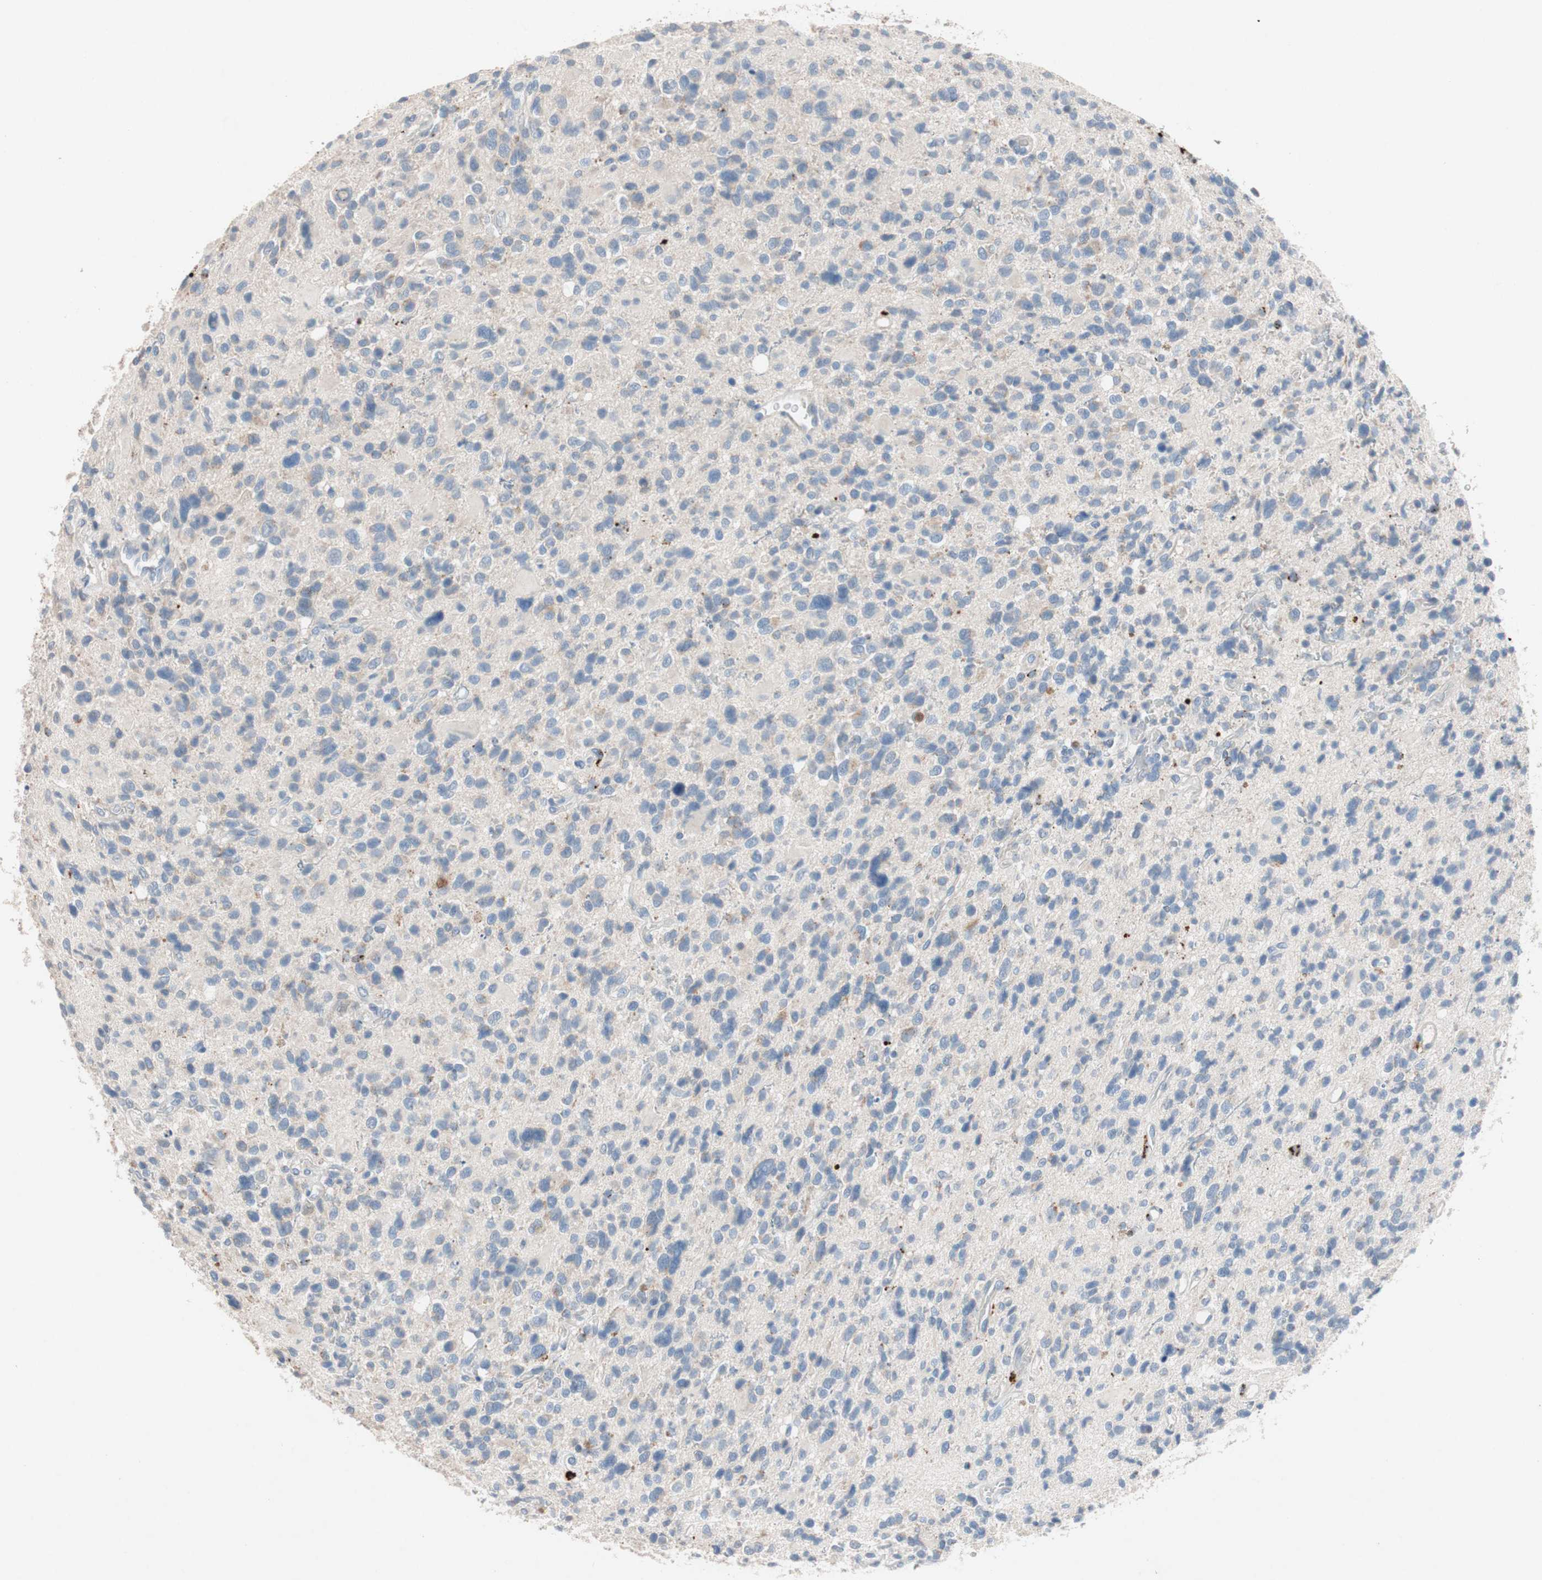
{"staining": {"intensity": "weak", "quantity": "<25%", "location": "cytoplasmic/membranous"}, "tissue": "glioma", "cell_type": "Tumor cells", "image_type": "cancer", "snomed": [{"axis": "morphology", "description": "Glioma, malignant, High grade"}, {"axis": "topography", "description": "Brain"}], "caption": "This is a histopathology image of immunohistochemistry staining of glioma, which shows no expression in tumor cells.", "gene": "CLEC4D", "patient": {"sex": "male", "age": 48}}